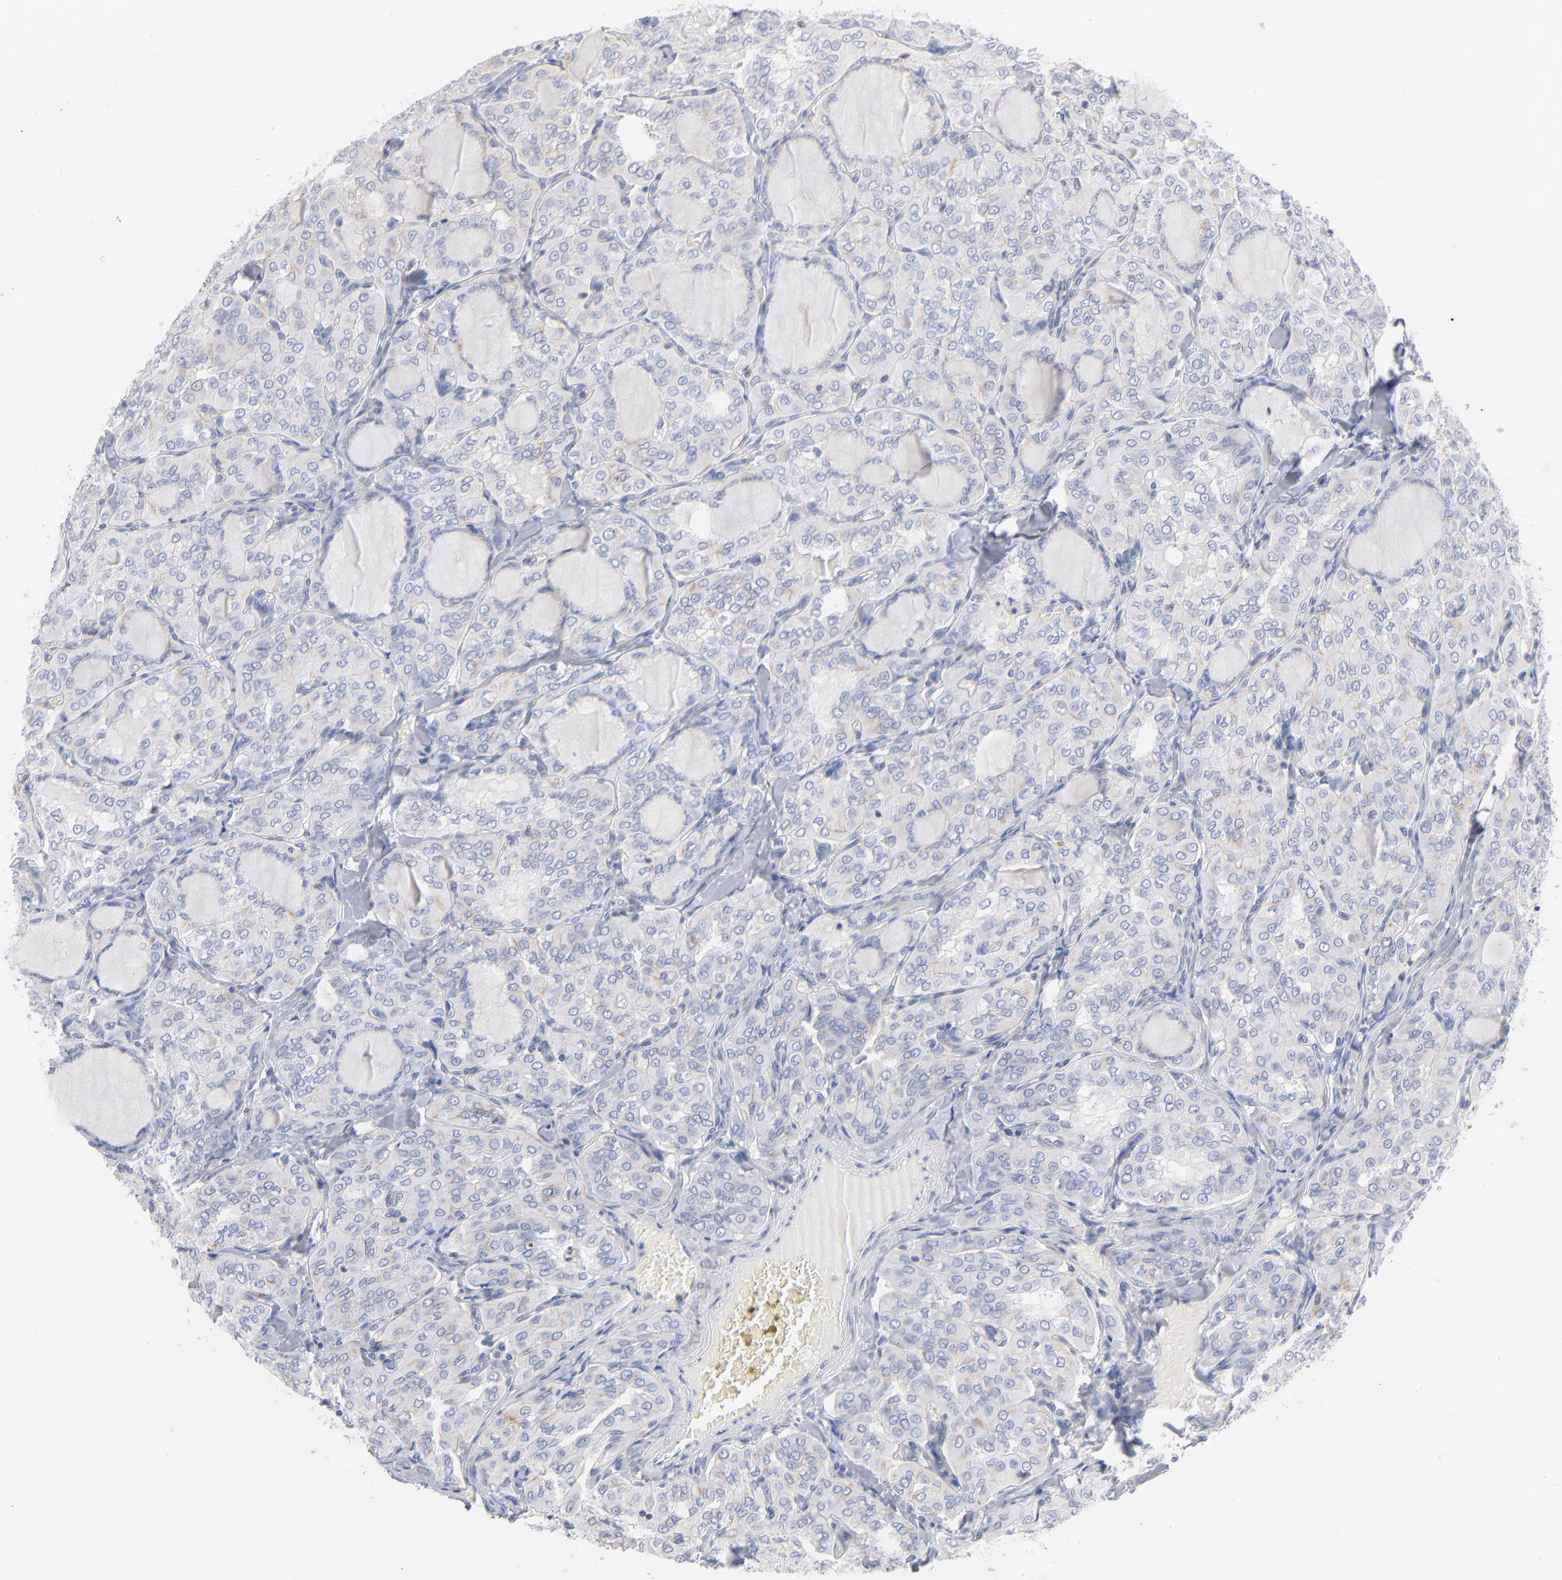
{"staining": {"intensity": "negative", "quantity": "none", "location": "none"}, "tissue": "thyroid cancer", "cell_type": "Tumor cells", "image_type": "cancer", "snomed": [{"axis": "morphology", "description": "Papillary adenocarcinoma, NOS"}, {"axis": "topography", "description": "Thyroid gland"}], "caption": "IHC image of neoplastic tissue: thyroid cancer stained with DAB (3,3'-diaminobenzidine) exhibits no significant protein expression in tumor cells. (Immunohistochemistry, brightfield microscopy, high magnification).", "gene": "SEPTIN6", "patient": {"sex": "male", "age": 20}}